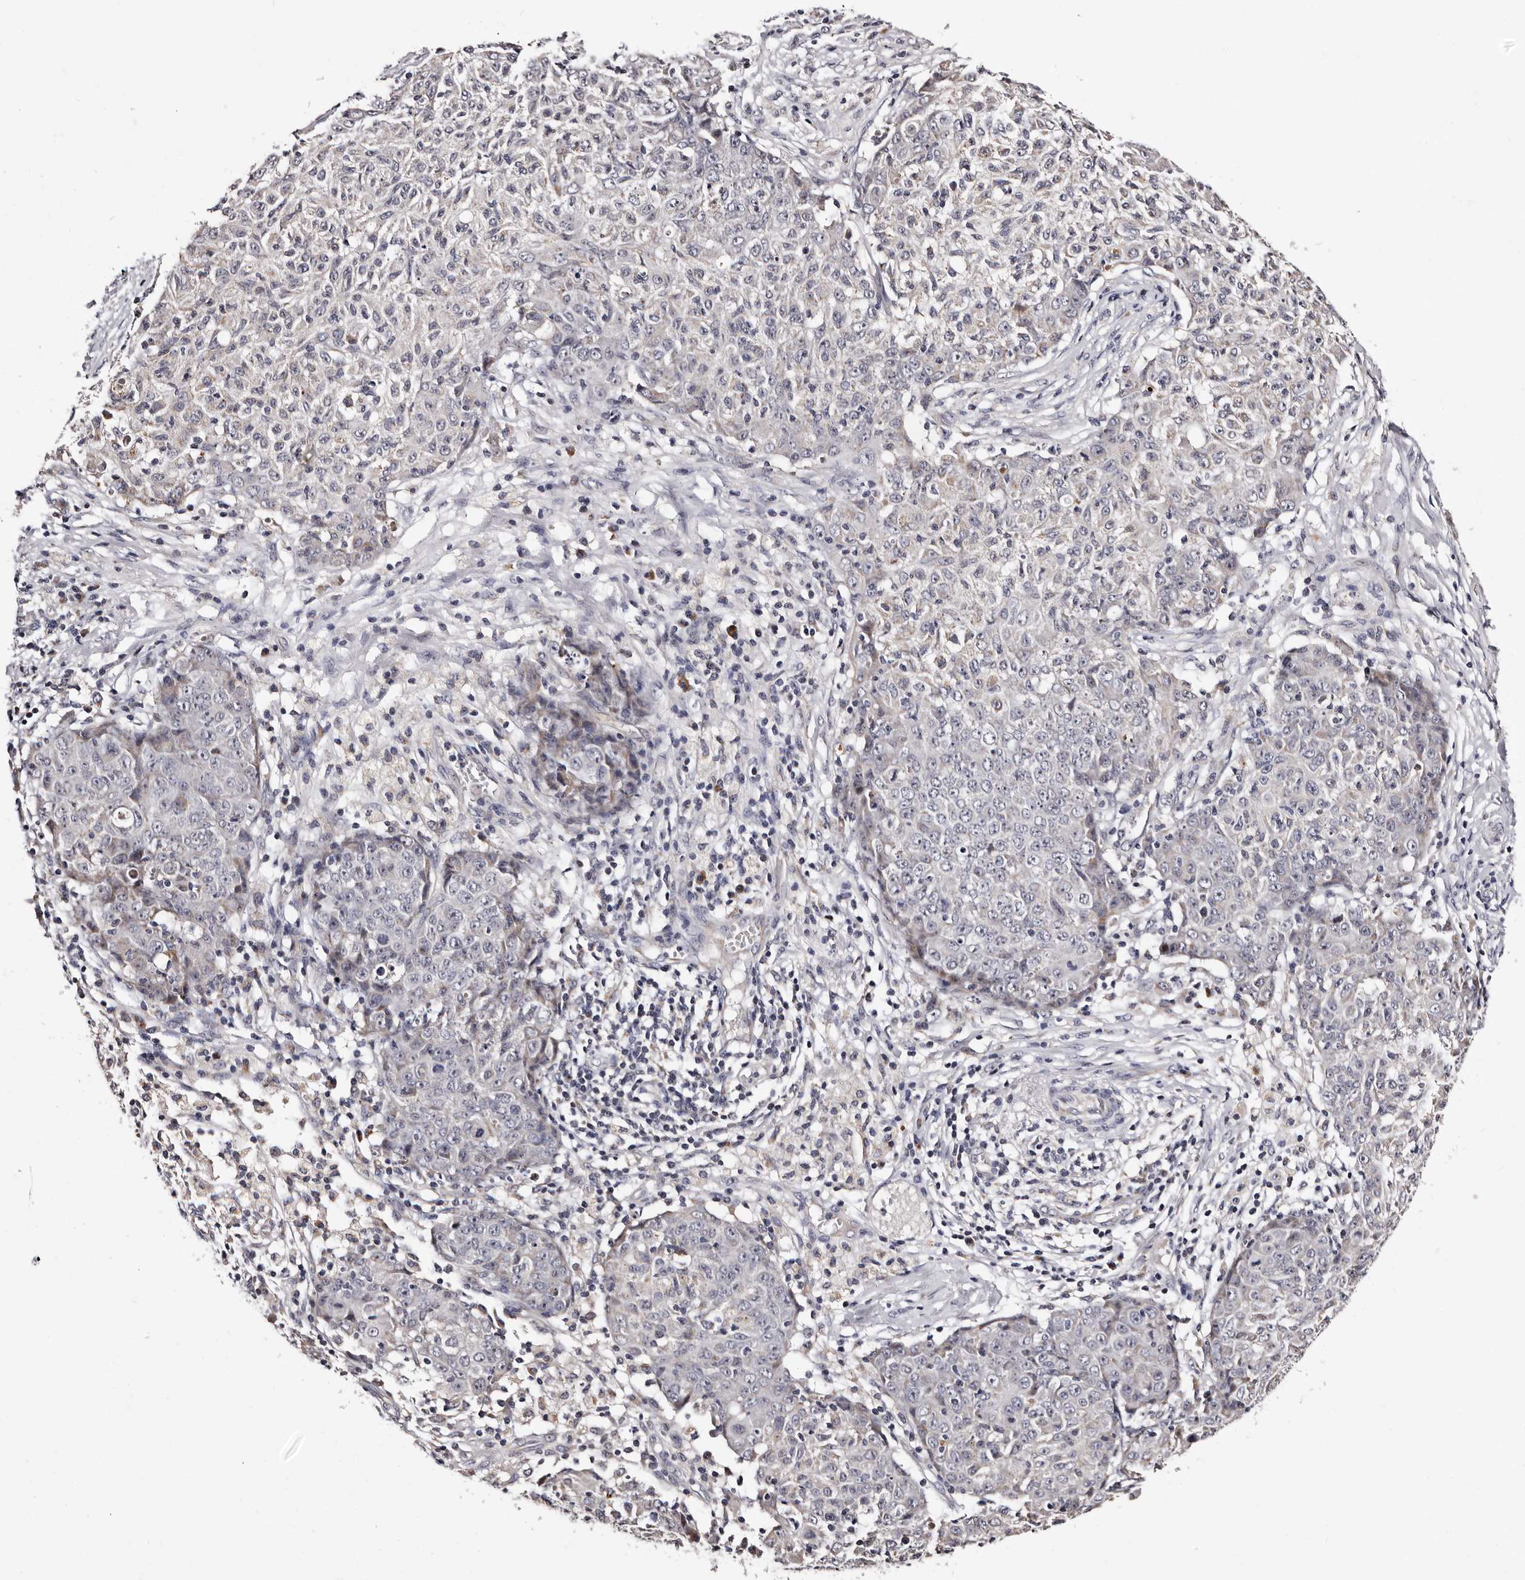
{"staining": {"intensity": "negative", "quantity": "none", "location": "none"}, "tissue": "ovarian cancer", "cell_type": "Tumor cells", "image_type": "cancer", "snomed": [{"axis": "morphology", "description": "Carcinoma, endometroid"}, {"axis": "topography", "description": "Ovary"}], "caption": "Immunohistochemistry of human ovarian cancer shows no staining in tumor cells.", "gene": "TAF4B", "patient": {"sex": "female", "age": 42}}